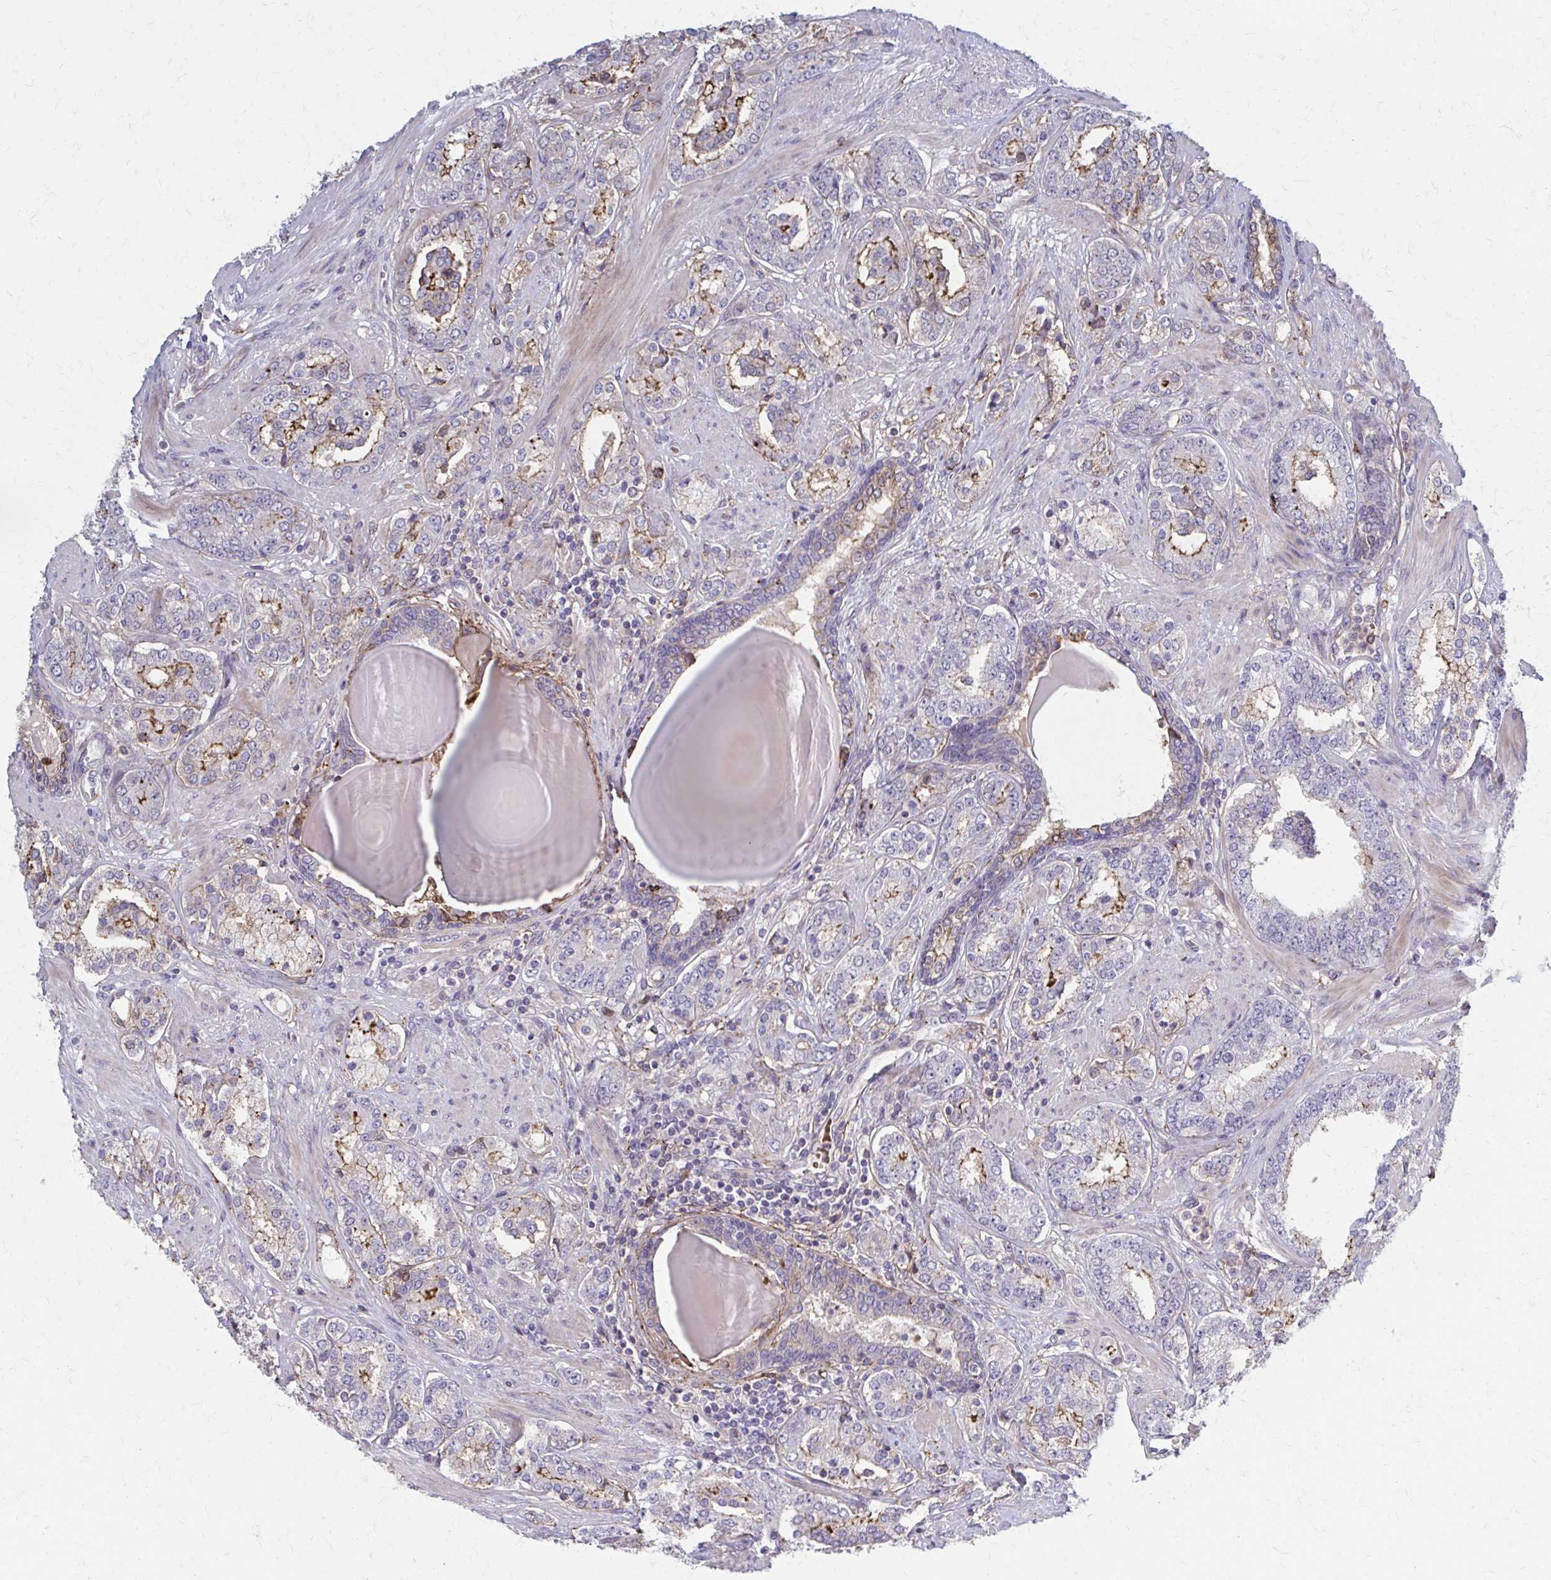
{"staining": {"intensity": "moderate", "quantity": "<25%", "location": "cytoplasmic/membranous"}, "tissue": "prostate cancer", "cell_type": "Tumor cells", "image_type": "cancer", "snomed": [{"axis": "morphology", "description": "Adenocarcinoma, High grade"}, {"axis": "topography", "description": "Prostate"}], "caption": "Human prostate adenocarcinoma (high-grade) stained for a protein (brown) demonstrates moderate cytoplasmic/membranous positive positivity in about <25% of tumor cells.", "gene": "MMP14", "patient": {"sex": "male", "age": 62}}